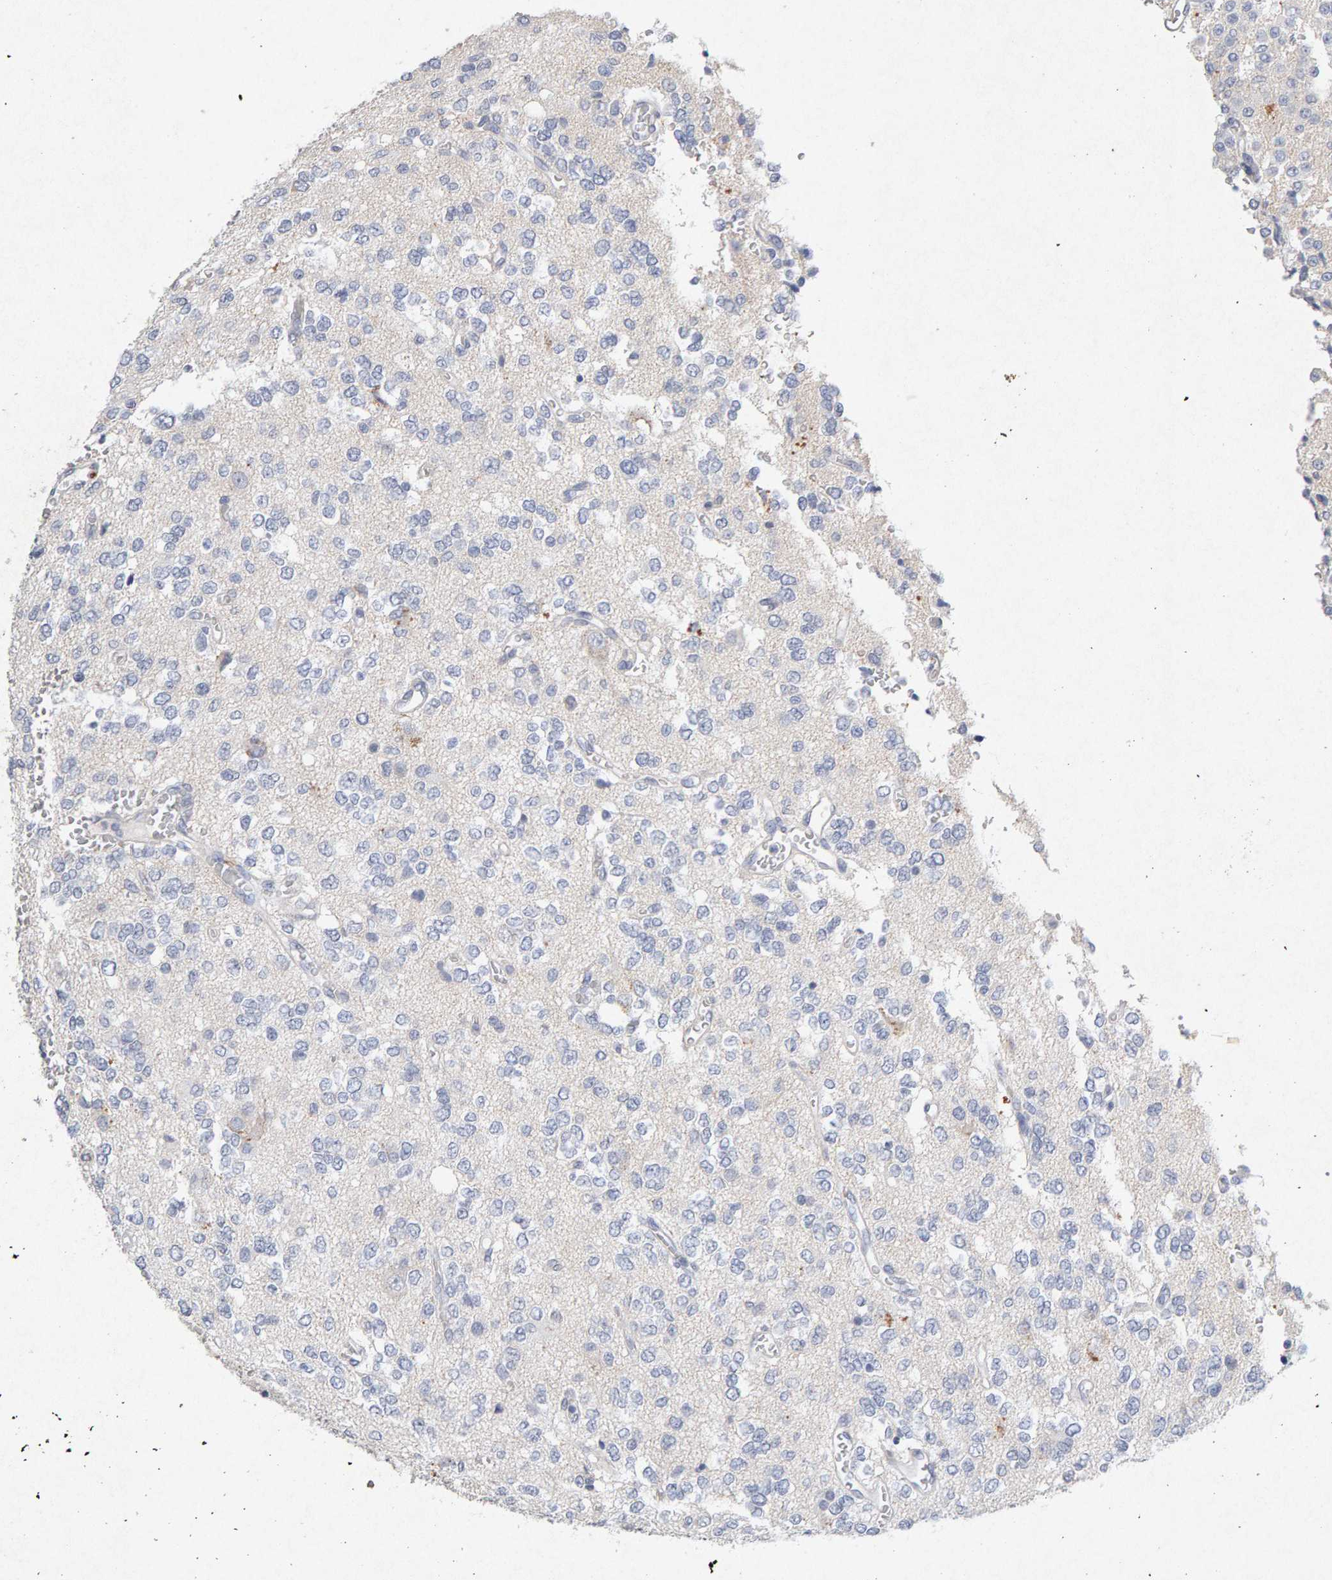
{"staining": {"intensity": "negative", "quantity": "none", "location": "none"}, "tissue": "glioma", "cell_type": "Tumor cells", "image_type": "cancer", "snomed": [{"axis": "morphology", "description": "Glioma, malignant, Low grade"}, {"axis": "topography", "description": "Brain"}], "caption": "Immunohistochemistry photomicrograph of neoplastic tissue: glioma stained with DAB (3,3'-diaminobenzidine) reveals no significant protein positivity in tumor cells. (Brightfield microscopy of DAB (3,3'-diaminobenzidine) immunohistochemistry (IHC) at high magnification).", "gene": "PTPRM", "patient": {"sex": "male", "age": 38}}